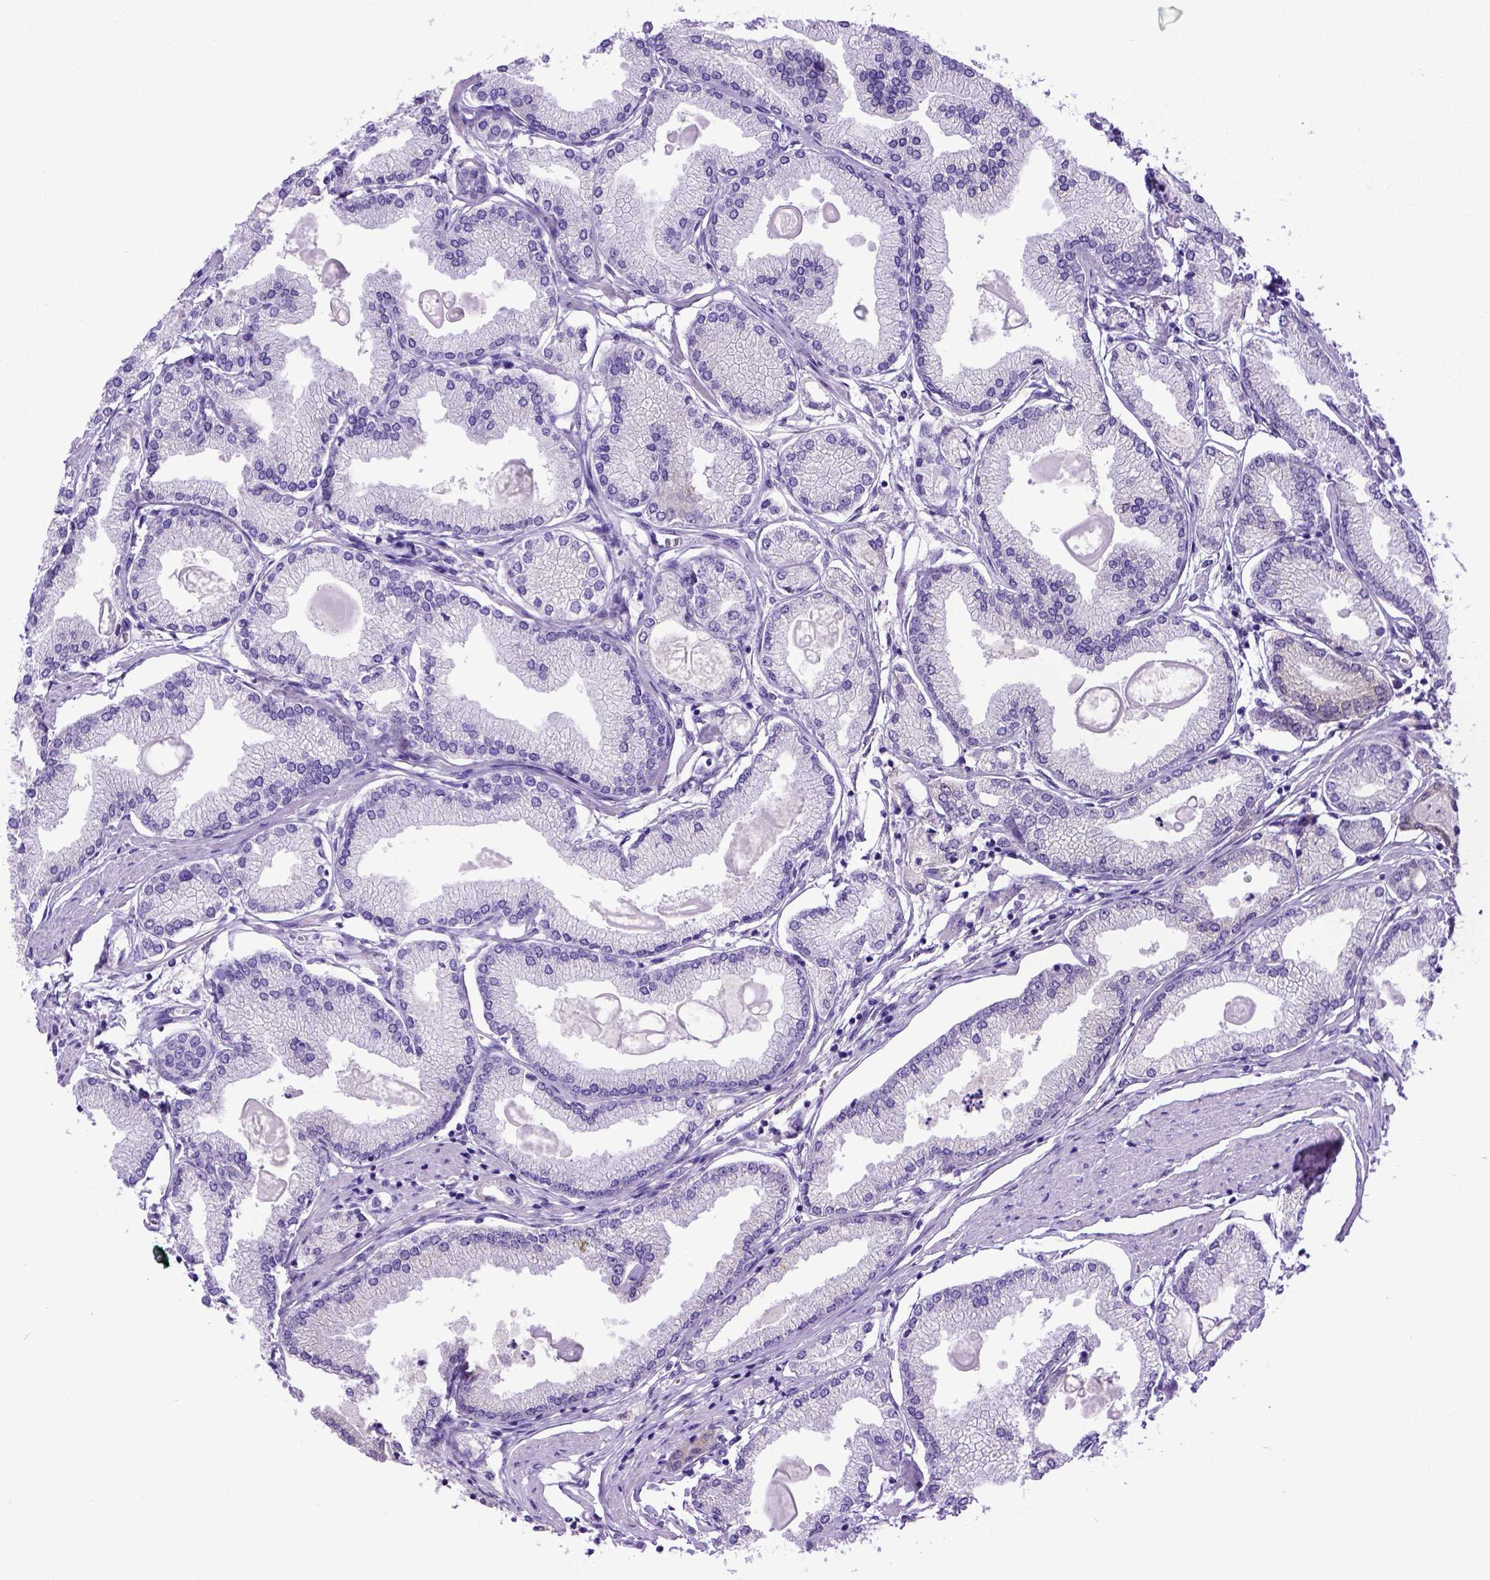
{"staining": {"intensity": "negative", "quantity": "none", "location": "none"}, "tissue": "prostate cancer", "cell_type": "Tumor cells", "image_type": "cancer", "snomed": [{"axis": "morphology", "description": "Adenocarcinoma, High grade"}, {"axis": "topography", "description": "Prostate"}], "caption": "Image shows no protein positivity in tumor cells of prostate cancer (high-grade adenocarcinoma) tissue.", "gene": "PTGES", "patient": {"sex": "male", "age": 68}}